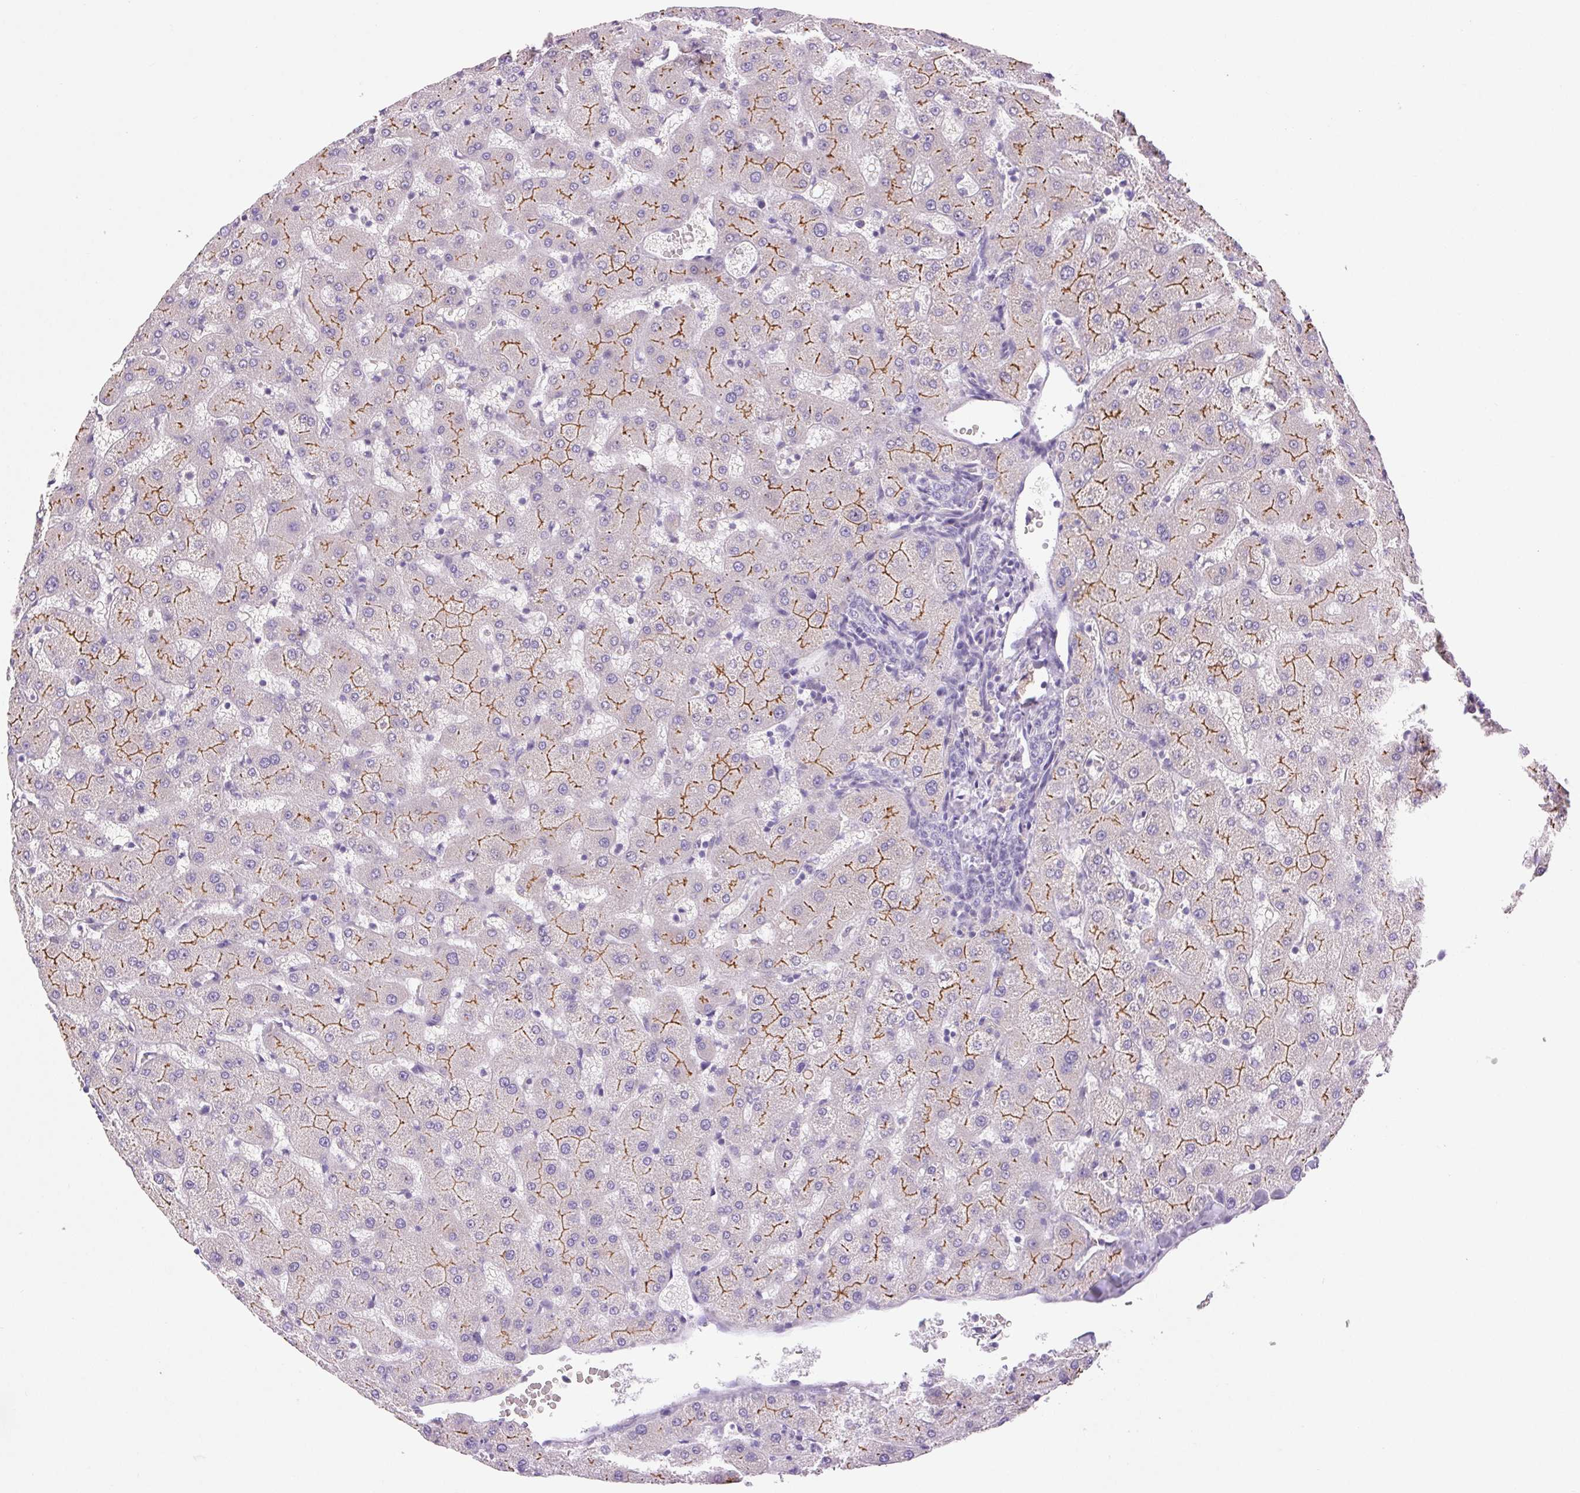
{"staining": {"intensity": "negative", "quantity": "none", "location": "none"}, "tissue": "liver", "cell_type": "Cholangiocytes", "image_type": "normal", "snomed": [{"axis": "morphology", "description": "Normal tissue, NOS"}, {"axis": "topography", "description": "Liver"}], "caption": "High power microscopy micrograph of an immunohistochemistry (IHC) photomicrograph of unremarkable liver, revealing no significant positivity in cholangiocytes.", "gene": "ARHGAP11B", "patient": {"sex": "female", "age": 63}}